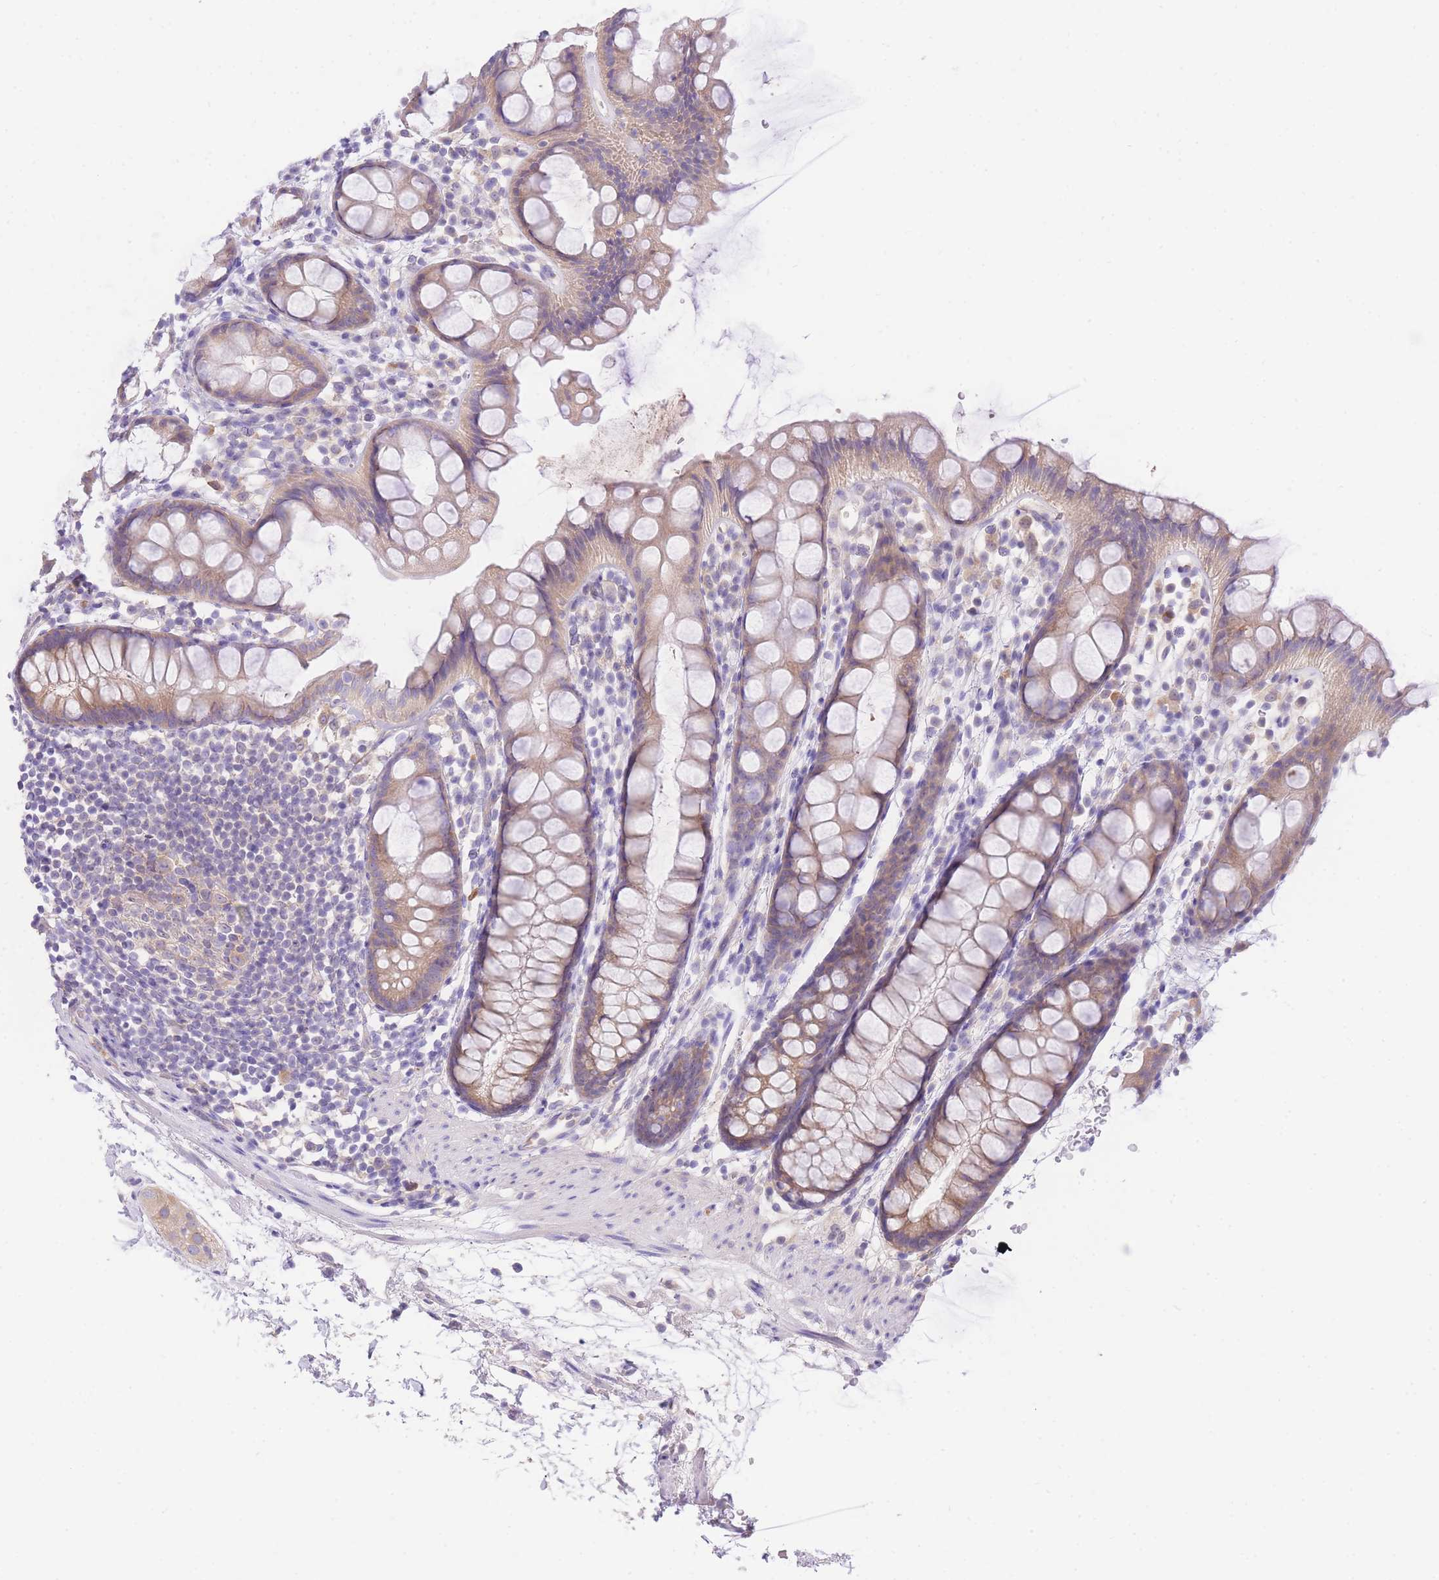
{"staining": {"intensity": "moderate", "quantity": ">75%", "location": "cytoplasmic/membranous"}, "tissue": "rectum", "cell_type": "Glandular cells", "image_type": "normal", "snomed": [{"axis": "morphology", "description": "Normal tissue, NOS"}, {"axis": "topography", "description": "Rectum"}], "caption": "IHC photomicrograph of benign rectum stained for a protein (brown), which exhibits medium levels of moderate cytoplasmic/membranous positivity in about >75% of glandular cells.", "gene": "LIPH", "patient": {"sex": "female", "age": 65}}